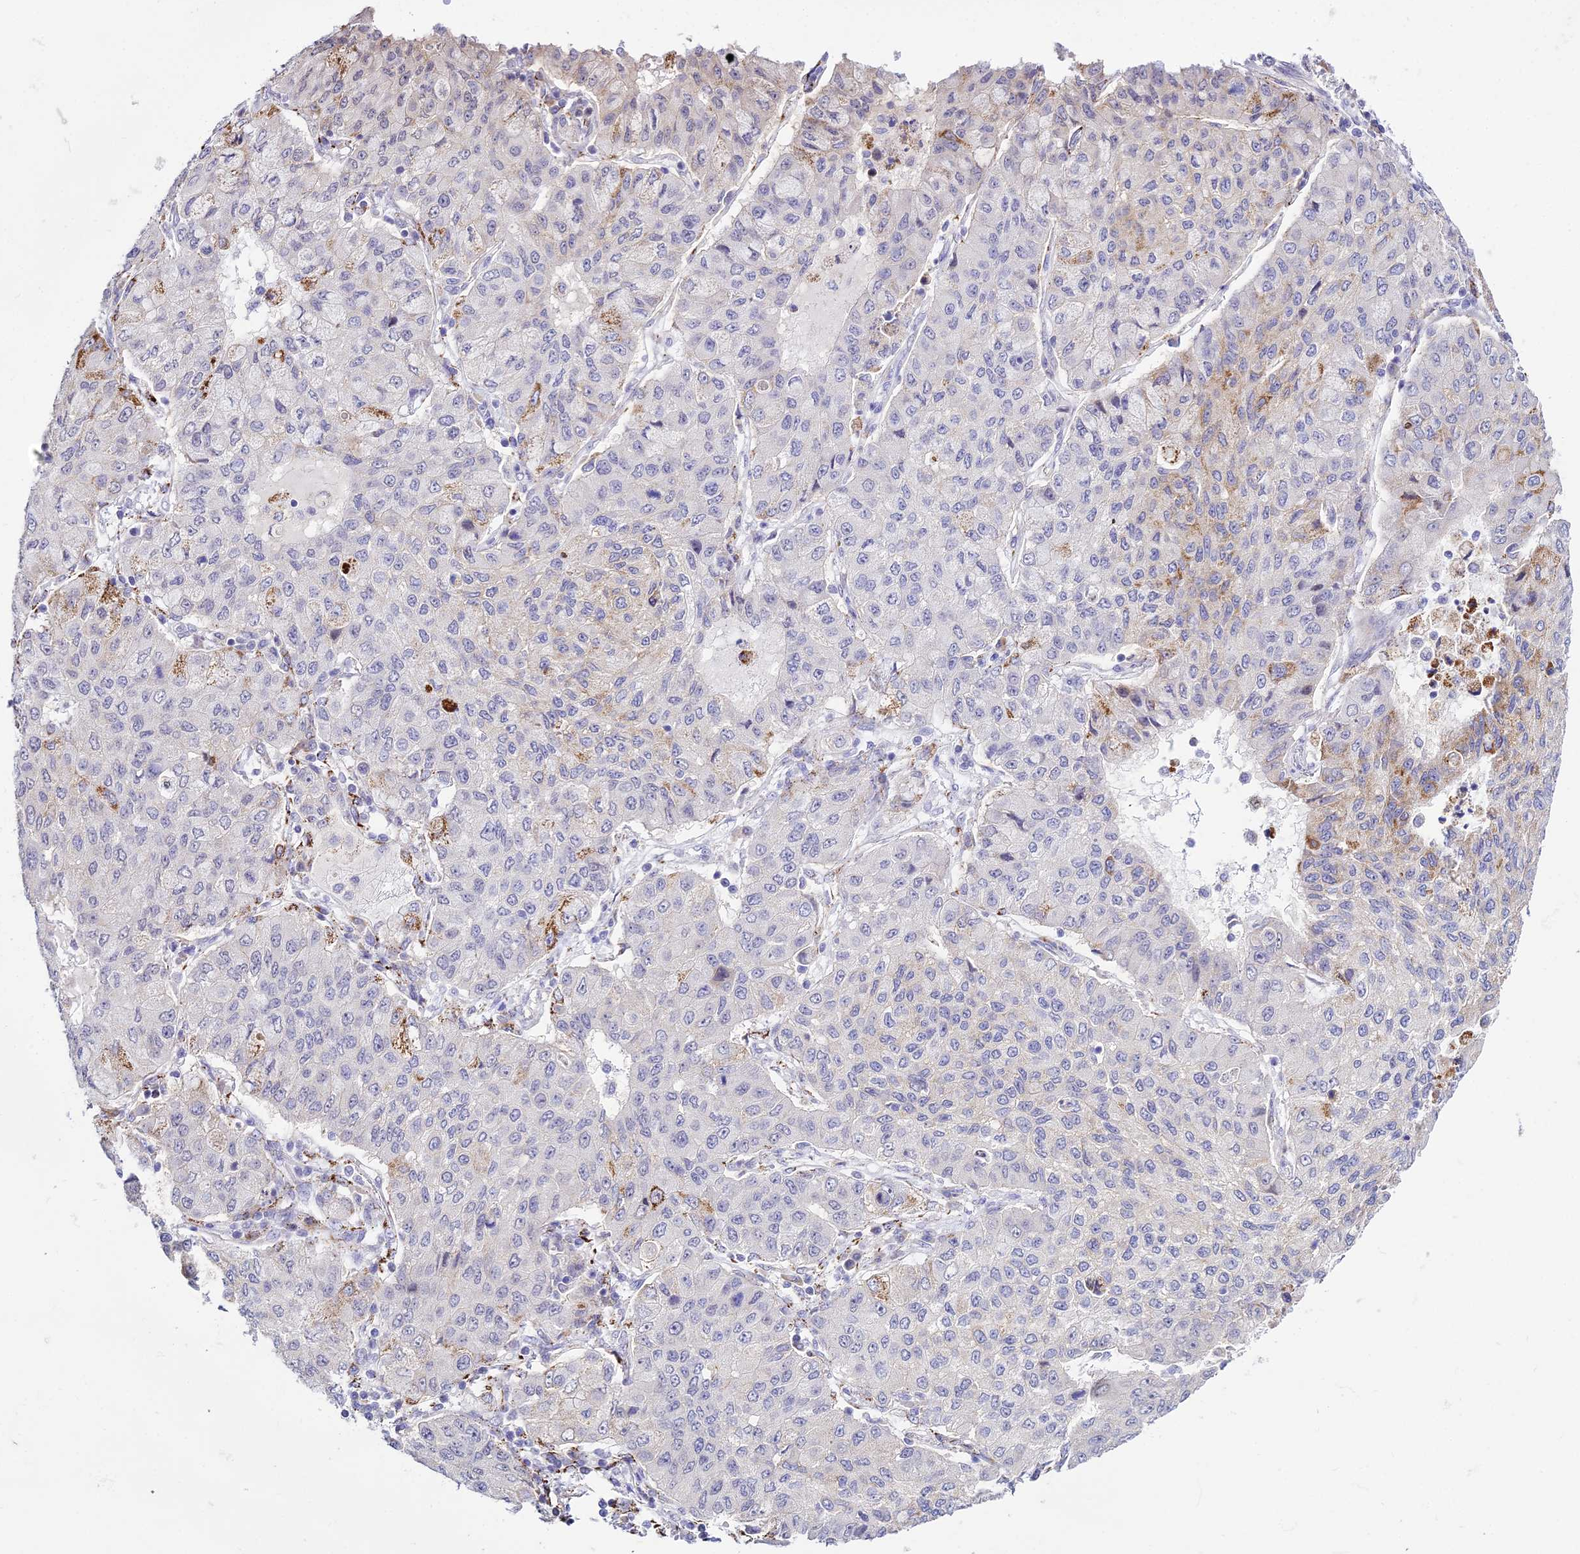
{"staining": {"intensity": "moderate", "quantity": "<25%", "location": "cytoplasmic/membranous"}, "tissue": "lung cancer", "cell_type": "Tumor cells", "image_type": "cancer", "snomed": [{"axis": "morphology", "description": "Squamous cell carcinoma, NOS"}, {"axis": "topography", "description": "Lung"}], "caption": "The photomicrograph demonstrates staining of lung squamous cell carcinoma, revealing moderate cytoplasmic/membranous protein staining (brown color) within tumor cells.", "gene": "C6orf163", "patient": {"sex": "male", "age": 74}}